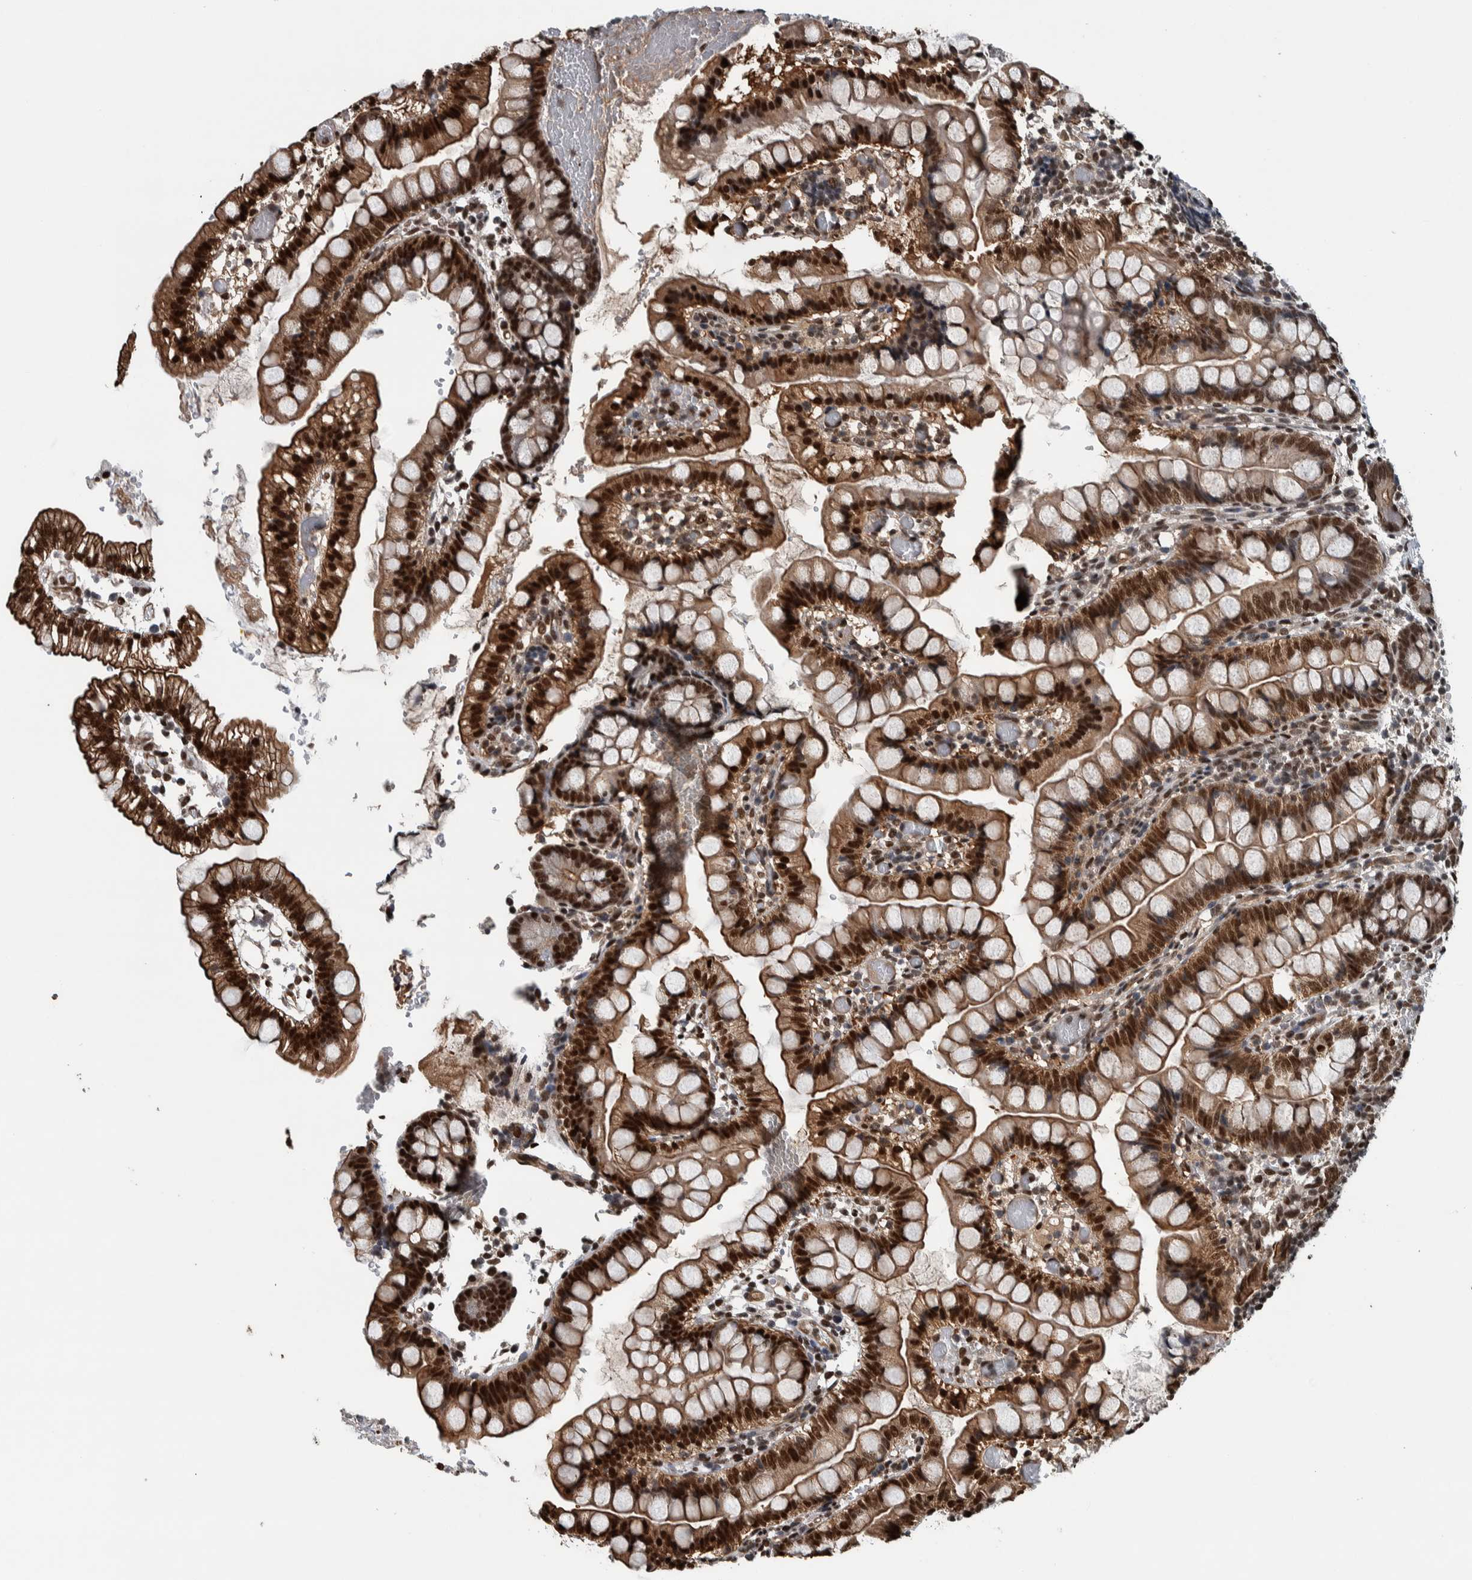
{"staining": {"intensity": "strong", "quantity": ">75%", "location": "cytoplasmic/membranous,nuclear"}, "tissue": "small intestine", "cell_type": "Glandular cells", "image_type": "normal", "snomed": [{"axis": "morphology", "description": "Normal tissue, NOS"}, {"axis": "morphology", "description": "Developmental malformation"}, {"axis": "topography", "description": "Small intestine"}], "caption": "Immunohistochemistry (IHC) photomicrograph of benign human small intestine stained for a protein (brown), which reveals high levels of strong cytoplasmic/membranous,nuclear expression in about >75% of glandular cells.", "gene": "FAM135B", "patient": {"sex": "male"}}